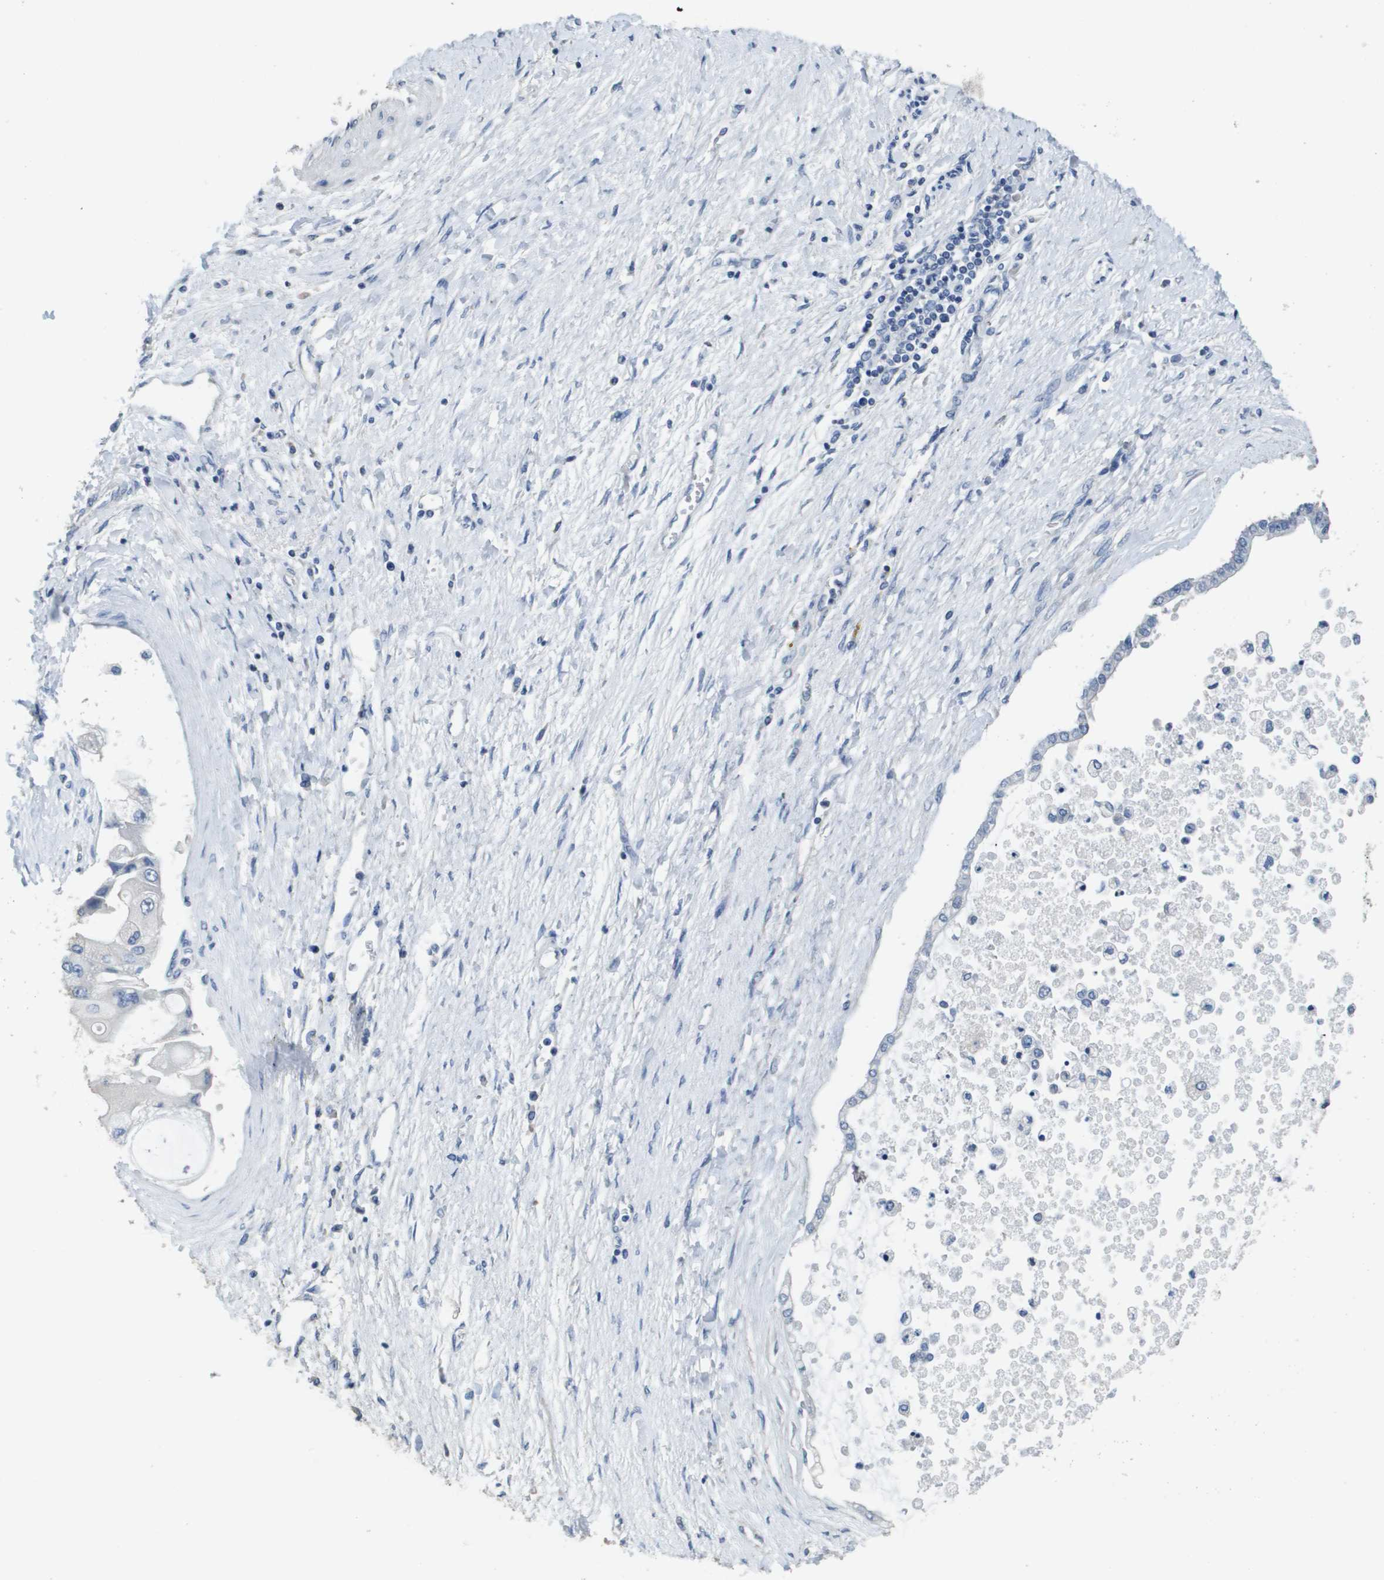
{"staining": {"intensity": "negative", "quantity": "none", "location": "none"}, "tissue": "liver cancer", "cell_type": "Tumor cells", "image_type": "cancer", "snomed": [{"axis": "morphology", "description": "Cholangiocarcinoma"}, {"axis": "topography", "description": "Liver"}], "caption": "Cholangiocarcinoma (liver) was stained to show a protein in brown. There is no significant staining in tumor cells. (DAB immunohistochemistry visualized using brightfield microscopy, high magnification).", "gene": "MT3", "patient": {"sex": "male", "age": 50}}